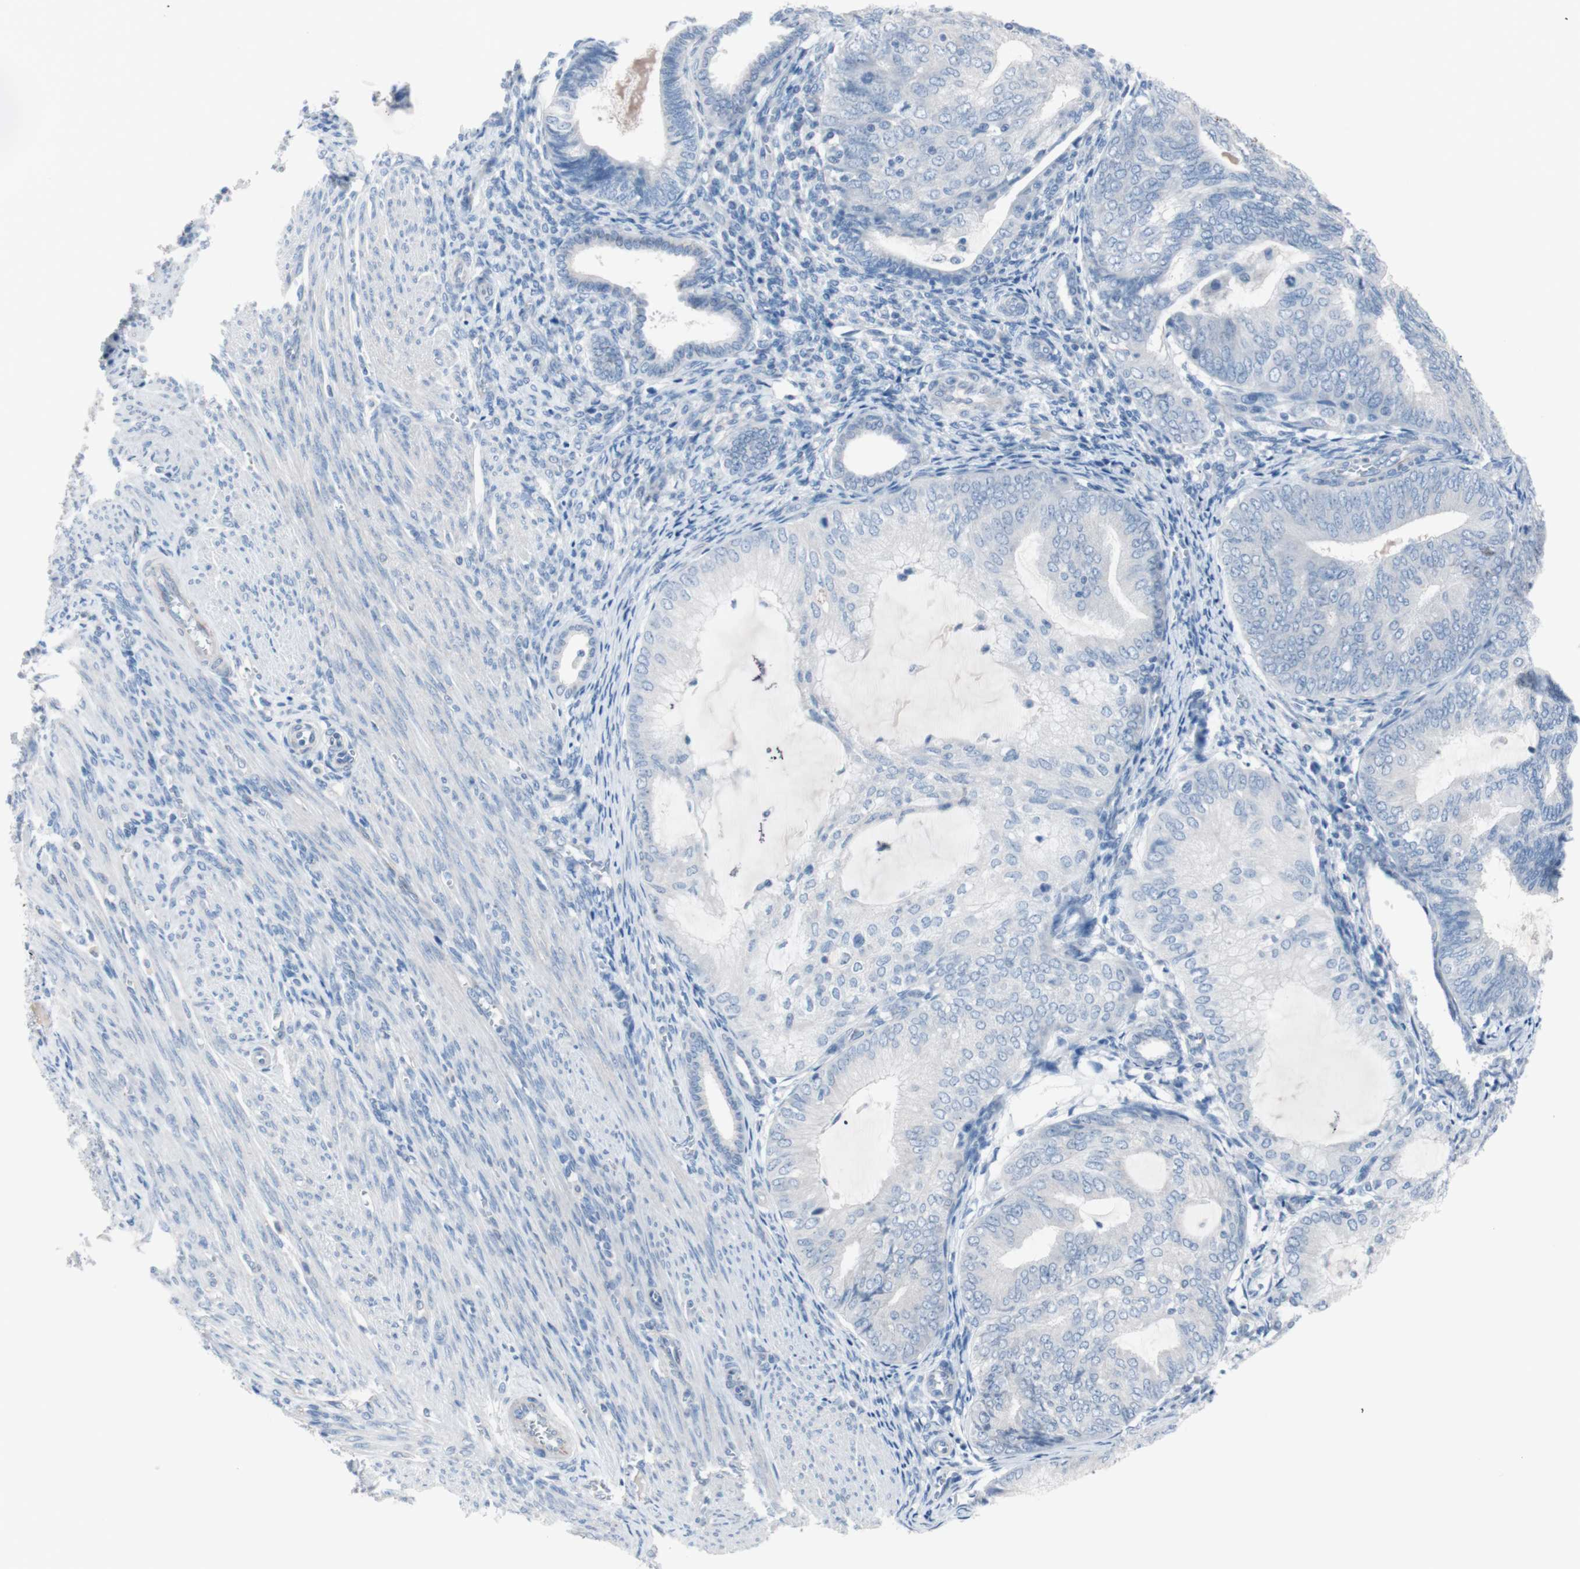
{"staining": {"intensity": "negative", "quantity": "none", "location": "none"}, "tissue": "endometrial cancer", "cell_type": "Tumor cells", "image_type": "cancer", "snomed": [{"axis": "morphology", "description": "Adenocarcinoma, NOS"}, {"axis": "topography", "description": "Endometrium"}], "caption": "IHC micrograph of neoplastic tissue: endometrial adenocarcinoma stained with DAB shows no significant protein expression in tumor cells.", "gene": "ULBP1", "patient": {"sex": "female", "age": 81}}